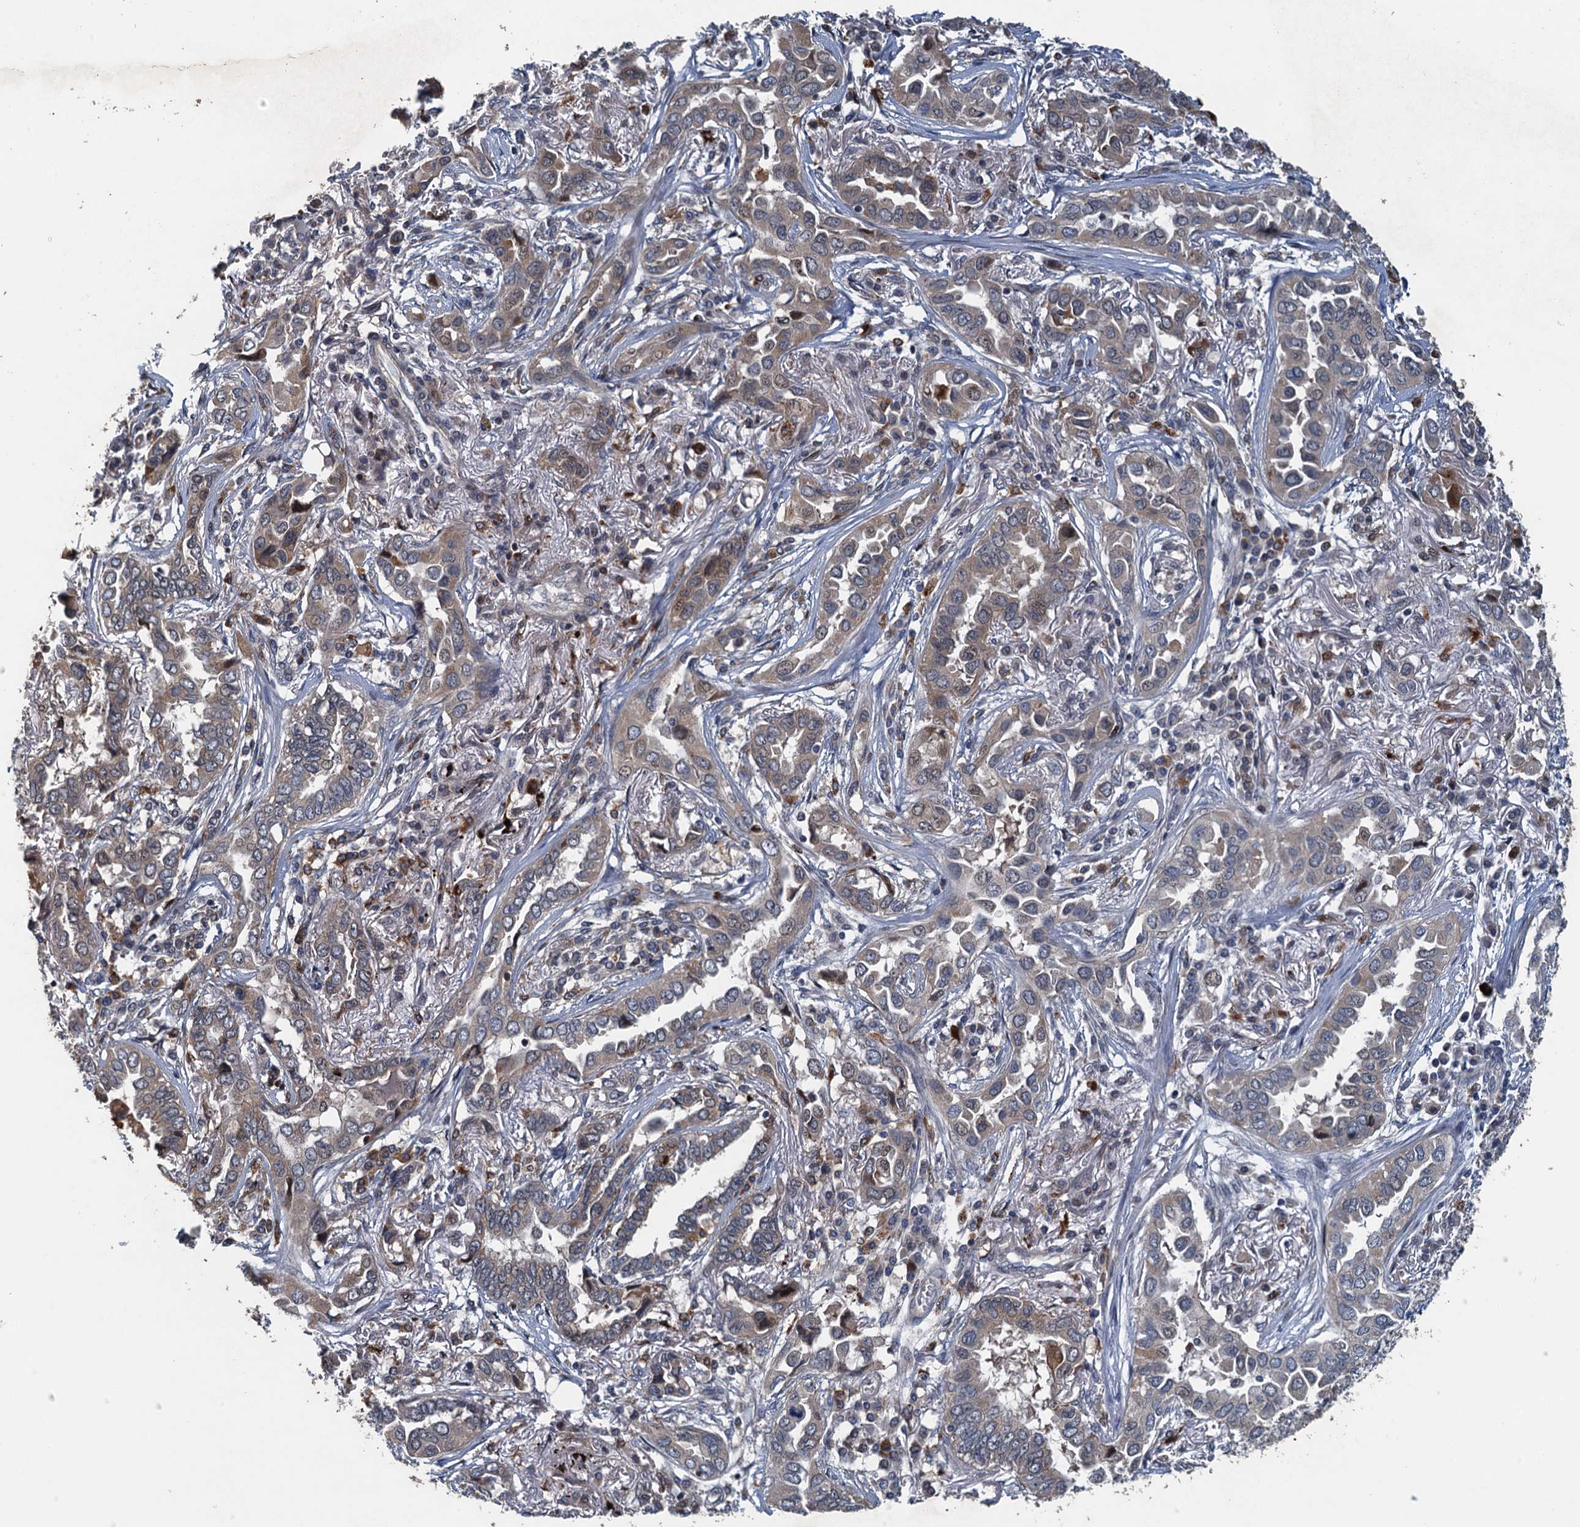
{"staining": {"intensity": "weak", "quantity": "25%-75%", "location": "cytoplasmic/membranous"}, "tissue": "lung cancer", "cell_type": "Tumor cells", "image_type": "cancer", "snomed": [{"axis": "morphology", "description": "Adenocarcinoma, NOS"}, {"axis": "topography", "description": "Lung"}], "caption": "Tumor cells reveal low levels of weak cytoplasmic/membranous positivity in approximately 25%-75% of cells in lung adenocarcinoma.", "gene": "AGRN", "patient": {"sex": "female", "age": 76}}